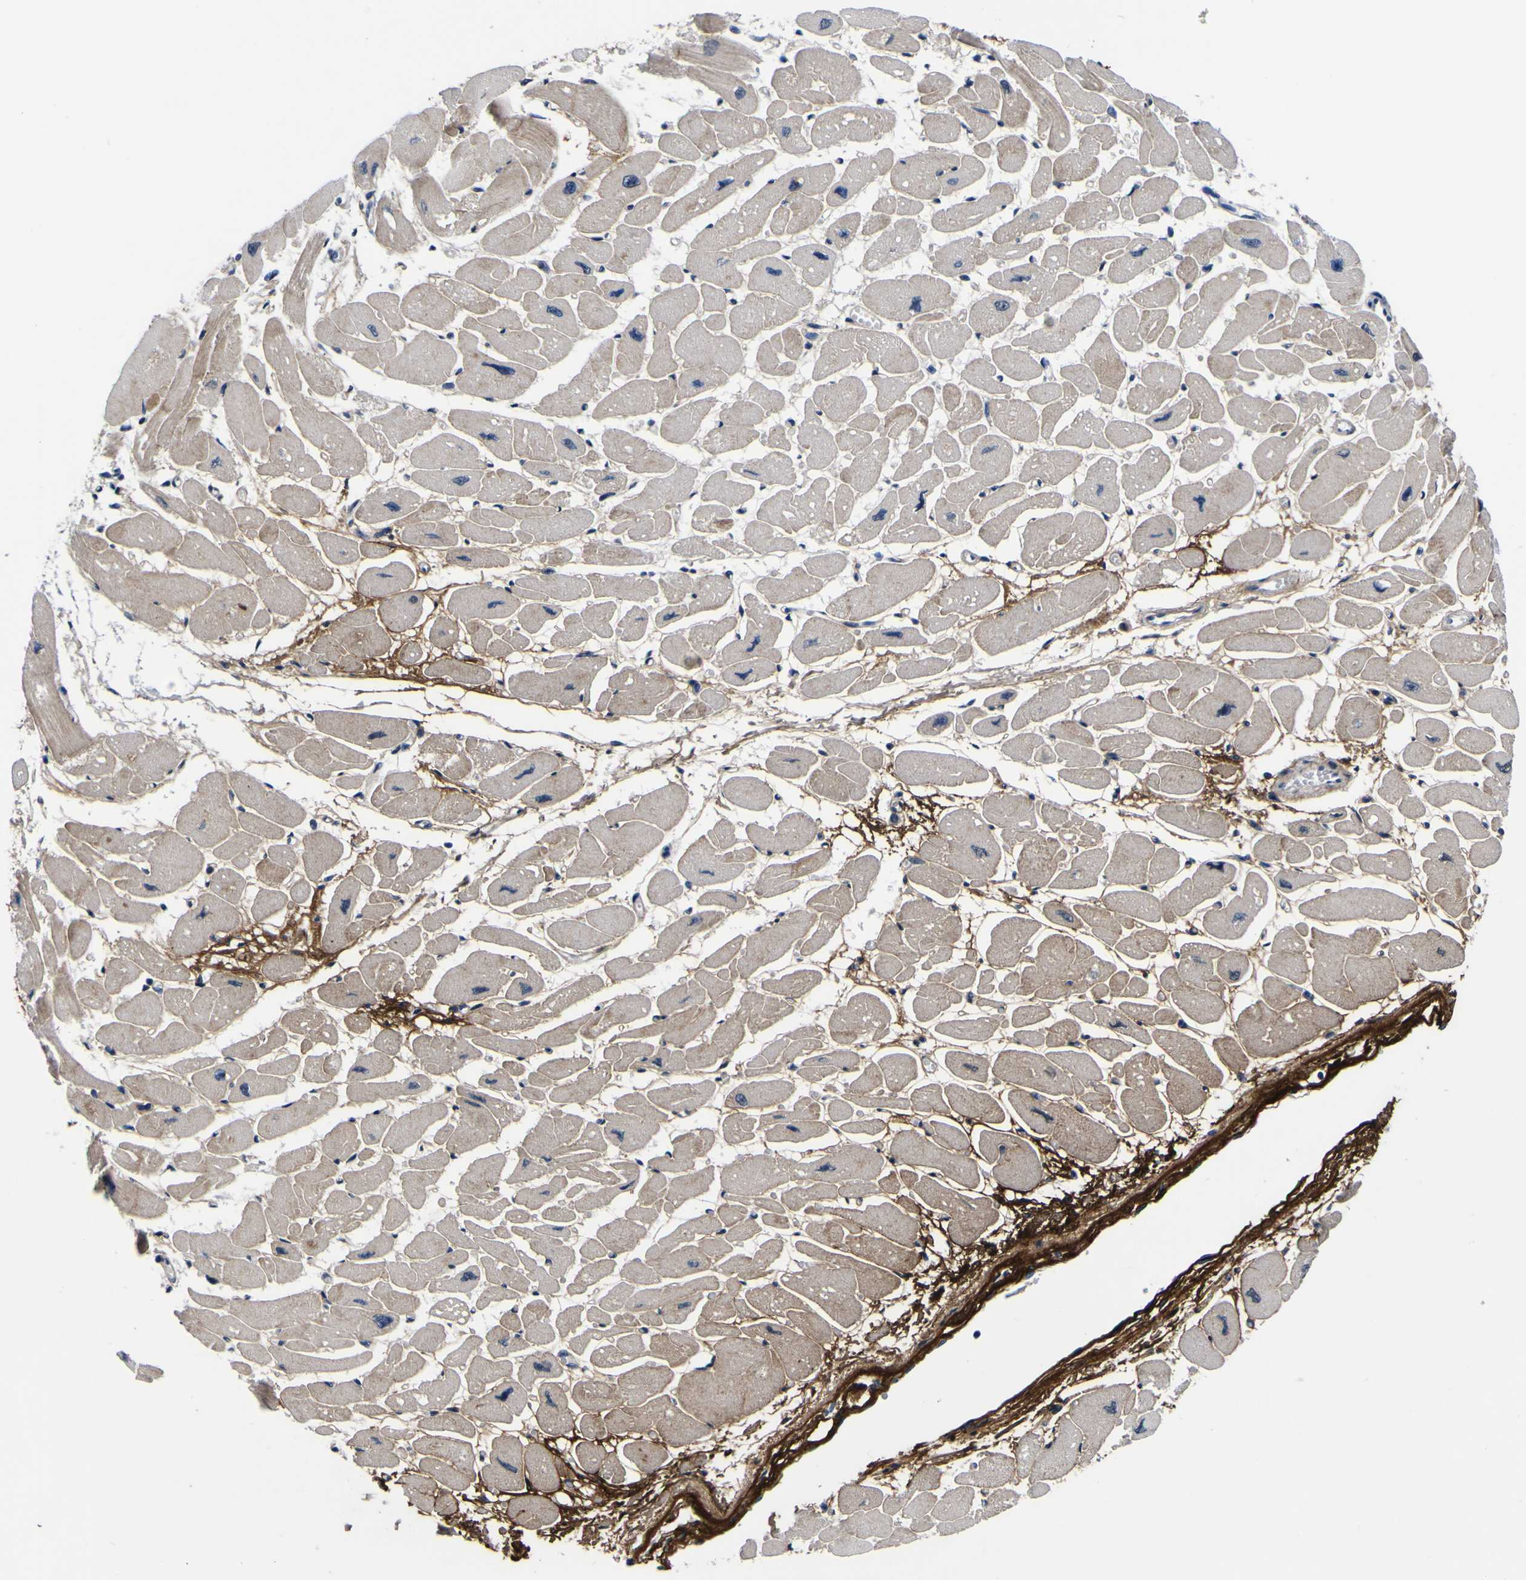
{"staining": {"intensity": "weak", "quantity": "25%-75%", "location": "cytoplasmic/membranous"}, "tissue": "heart muscle", "cell_type": "Cardiomyocytes", "image_type": "normal", "snomed": [{"axis": "morphology", "description": "Normal tissue, NOS"}, {"axis": "topography", "description": "Heart"}], "caption": "The immunohistochemical stain shows weak cytoplasmic/membranous staining in cardiomyocytes of unremarkable heart muscle.", "gene": "POSTN", "patient": {"sex": "female", "age": 54}}